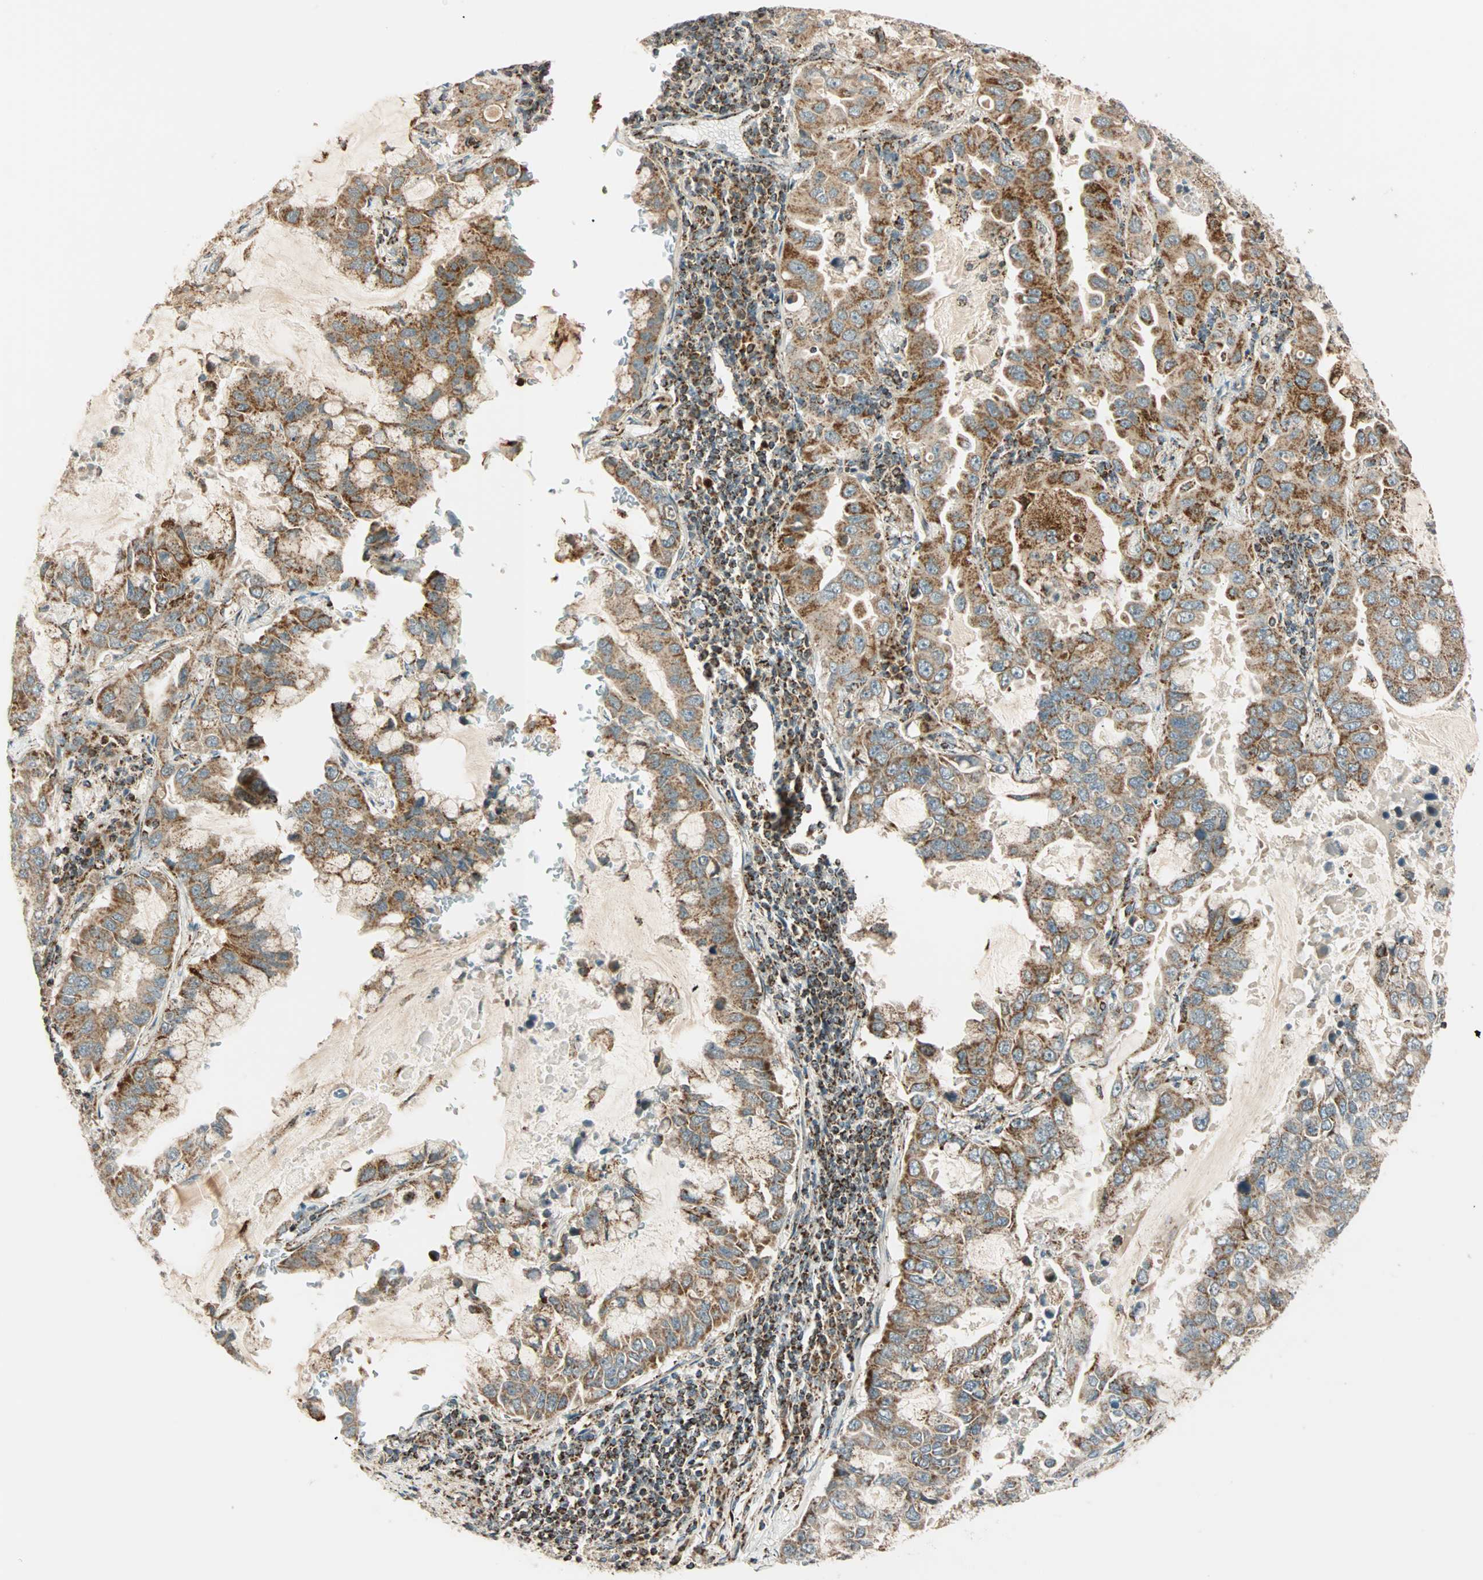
{"staining": {"intensity": "weak", "quantity": ">75%", "location": "cytoplasmic/membranous"}, "tissue": "lung cancer", "cell_type": "Tumor cells", "image_type": "cancer", "snomed": [{"axis": "morphology", "description": "Adenocarcinoma, NOS"}, {"axis": "topography", "description": "Lung"}], "caption": "Immunohistochemical staining of human lung cancer (adenocarcinoma) exhibits weak cytoplasmic/membranous protein staining in approximately >75% of tumor cells.", "gene": "SPRY4", "patient": {"sex": "male", "age": 64}}